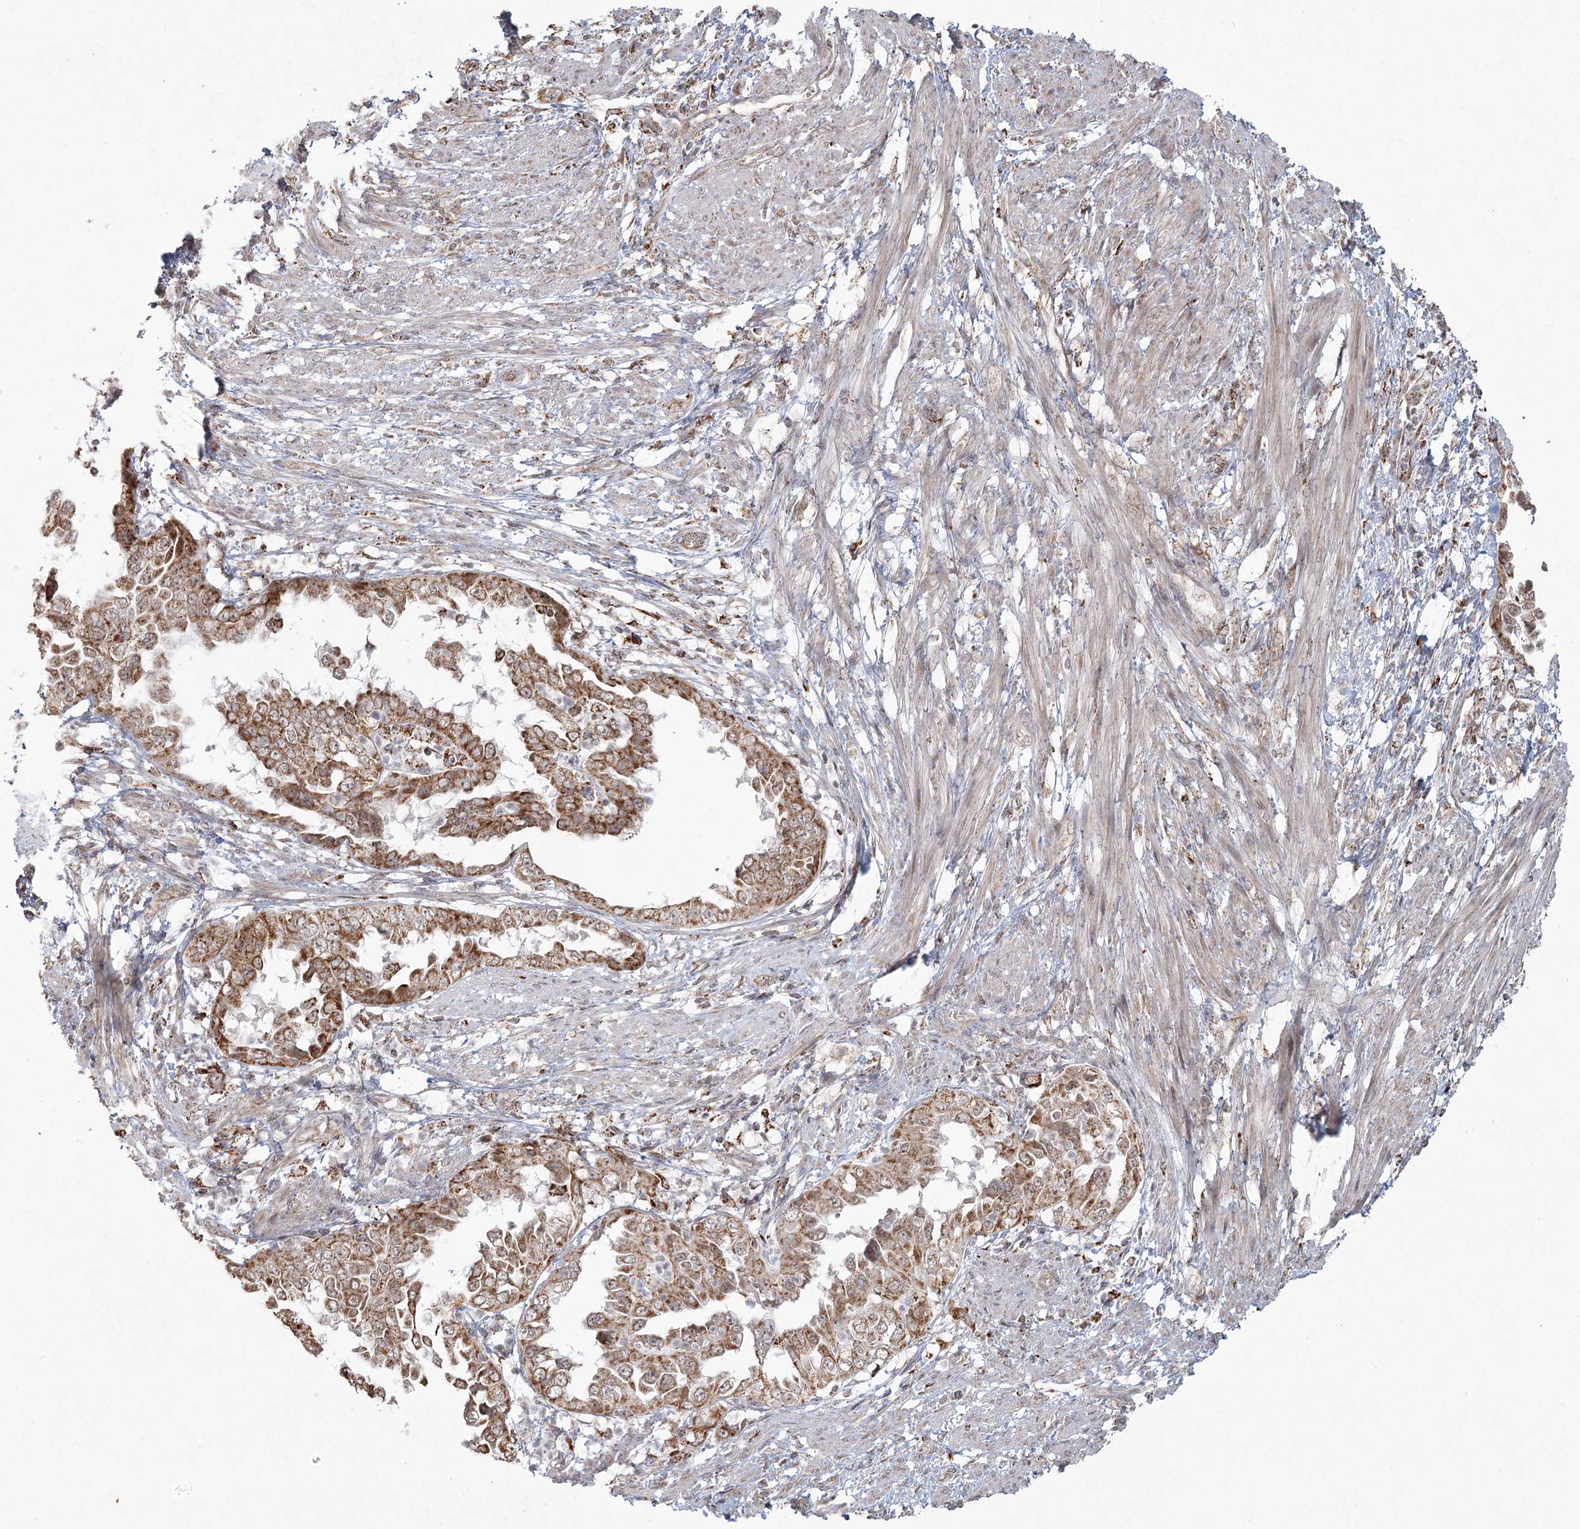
{"staining": {"intensity": "moderate", "quantity": ">75%", "location": "cytoplasmic/membranous"}, "tissue": "endometrial cancer", "cell_type": "Tumor cells", "image_type": "cancer", "snomed": [{"axis": "morphology", "description": "Adenocarcinoma, NOS"}, {"axis": "topography", "description": "Endometrium"}], "caption": "Protein staining shows moderate cytoplasmic/membranous expression in about >75% of tumor cells in endometrial adenocarcinoma.", "gene": "LACTB", "patient": {"sex": "female", "age": 85}}